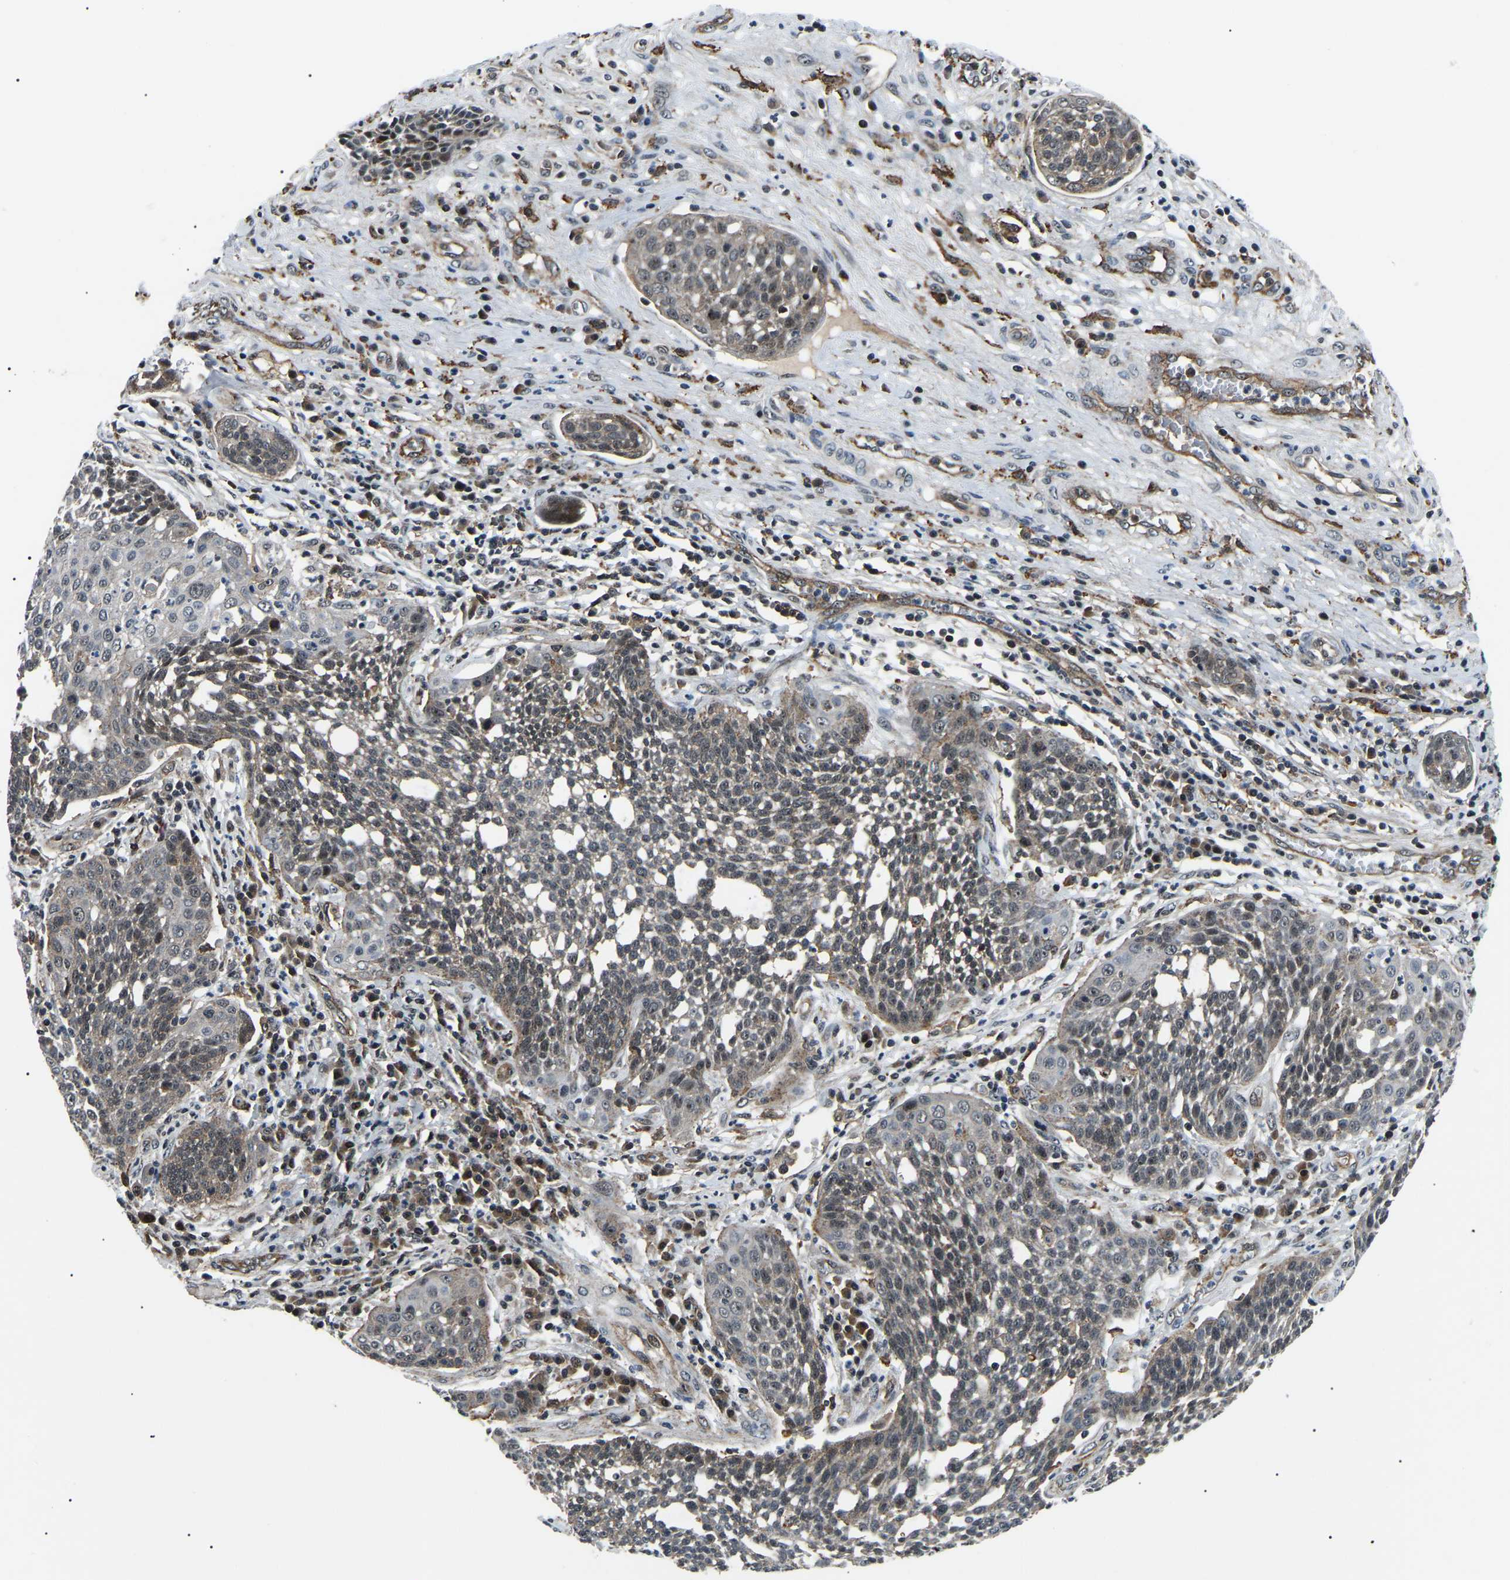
{"staining": {"intensity": "moderate", "quantity": "25%-75%", "location": "cytoplasmic/membranous,nuclear"}, "tissue": "cervical cancer", "cell_type": "Tumor cells", "image_type": "cancer", "snomed": [{"axis": "morphology", "description": "Squamous cell carcinoma, NOS"}, {"axis": "topography", "description": "Cervix"}], "caption": "Moderate cytoplasmic/membranous and nuclear positivity is appreciated in about 25%-75% of tumor cells in cervical cancer. (brown staining indicates protein expression, while blue staining denotes nuclei).", "gene": "RRP1B", "patient": {"sex": "female", "age": 34}}